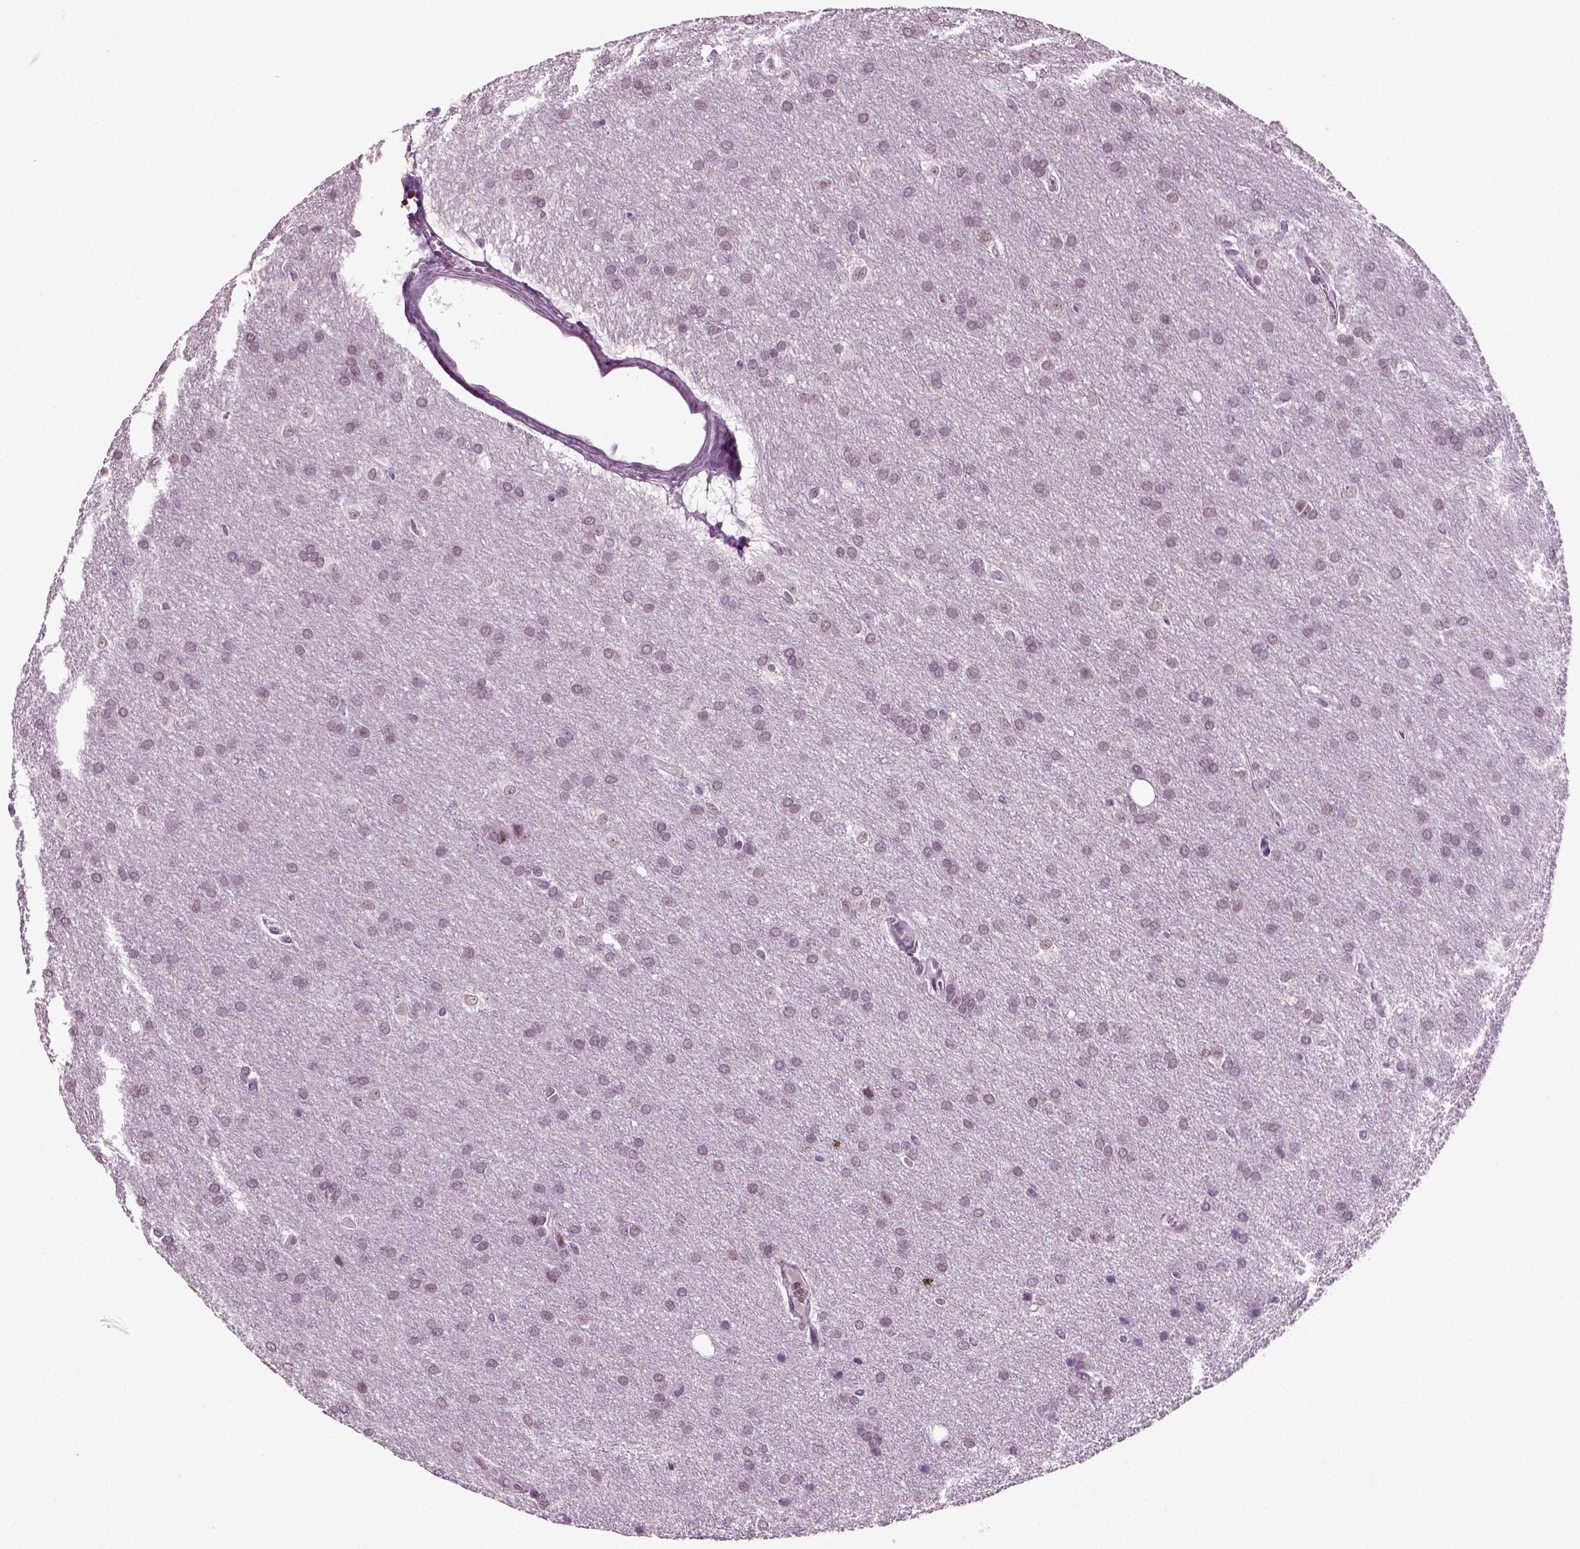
{"staining": {"intensity": "negative", "quantity": "none", "location": "none"}, "tissue": "glioma", "cell_type": "Tumor cells", "image_type": "cancer", "snomed": [{"axis": "morphology", "description": "Glioma, malignant, Low grade"}, {"axis": "topography", "description": "Brain"}], "caption": "The histopathology image exhibits no significant expression in tumor cells of low-grade glioma (malignant). The staining is performed using DAB (3,3'-diaminobenzidine) brown chromogen with nuclei counter-stained in using hematoxylin.", "gene": "SPATA17", "patient": {"sex": "female", "age": 32}}